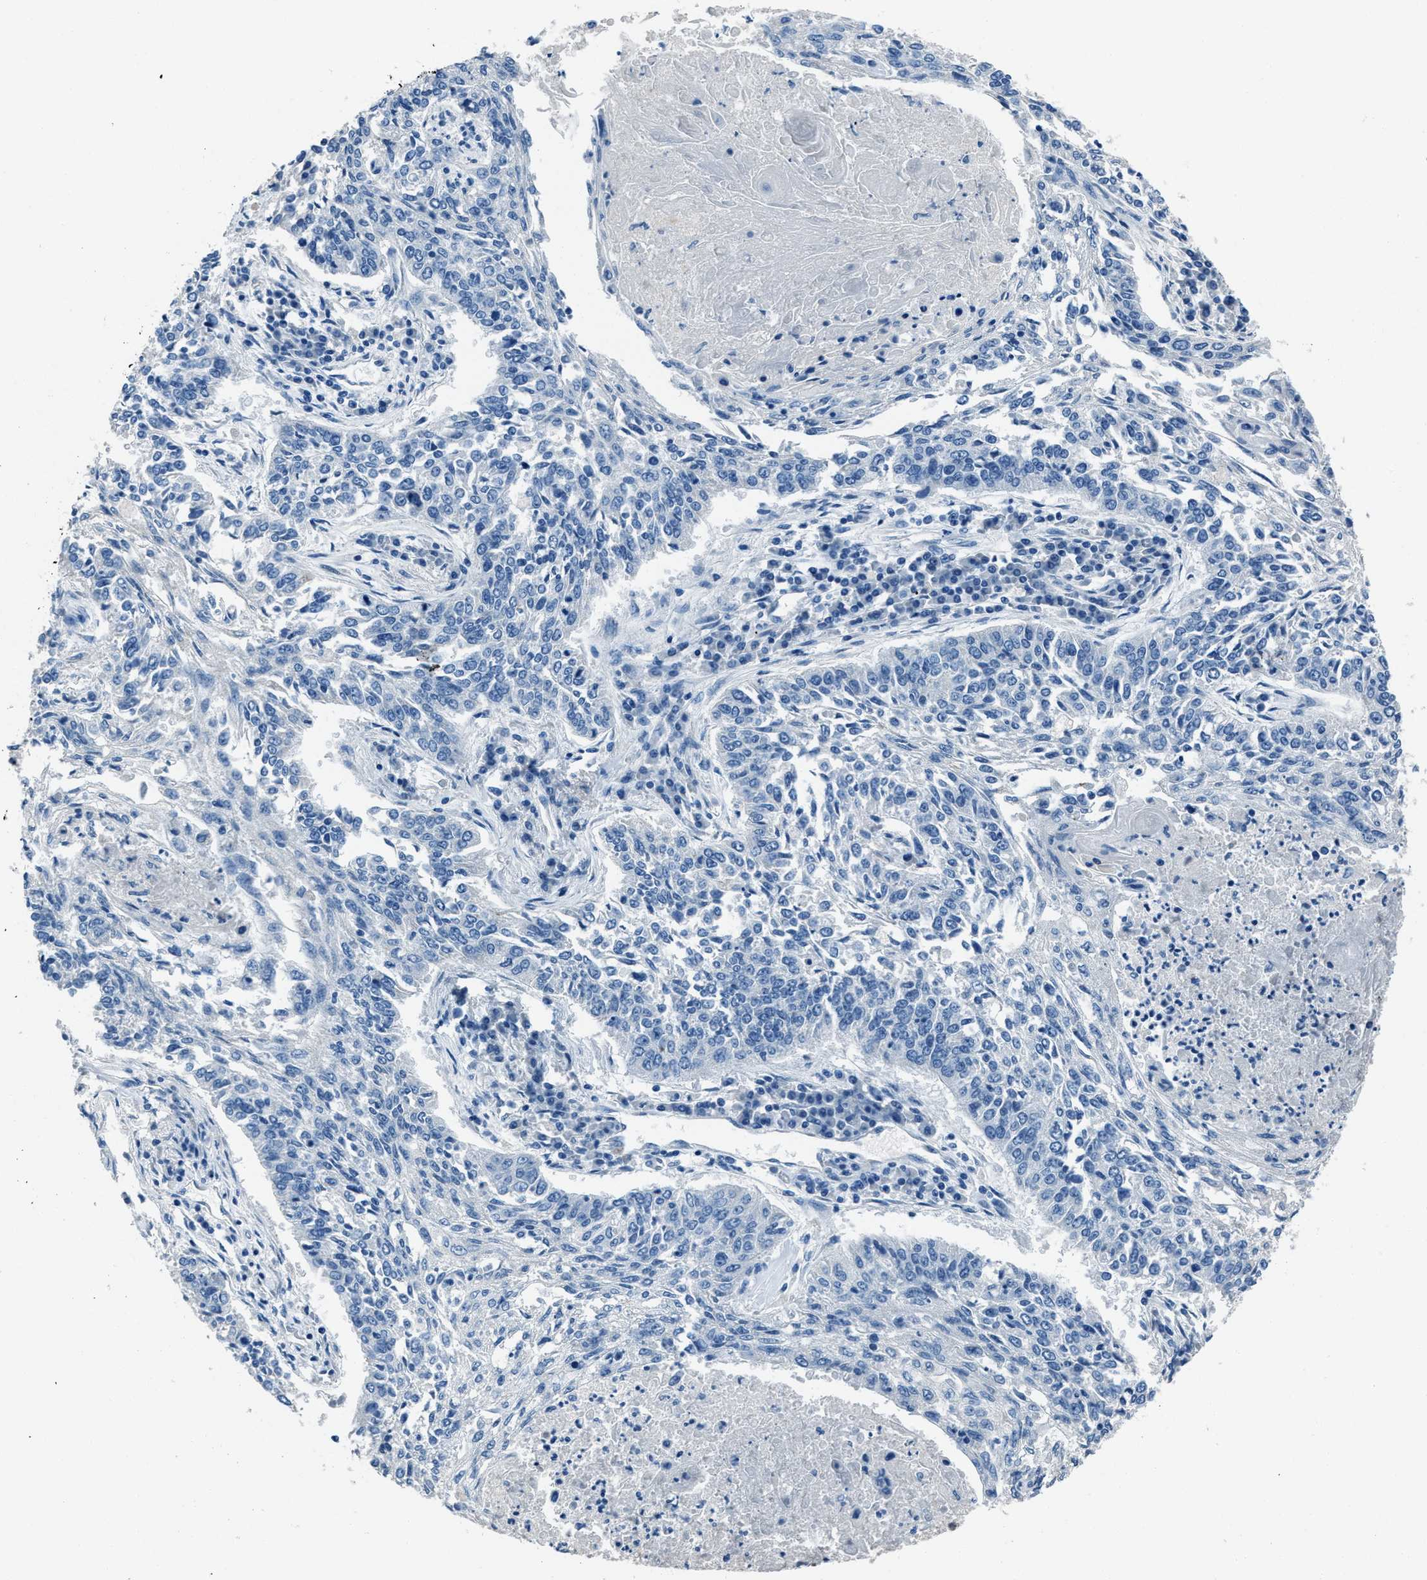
{"staining": {"intensity": "negative", "quantity": "none", "location": "none"}, "tissue": "lung cancer", "cell_type": "Tumor cells", "image_type": "cancer", "snomed": [{"axis": "morphology", "description": "Normal tissue, NOS"}, {"axis": "morphology", "description": "Squamous cell carcinoma, NOS"}, {"axis": "topography", "description": "Cartilage tissue"}, {"axis": "topography", "description": "Bronchus"}, {"axis": "topography", "description": "Lung"}], "caption": "Squamous cell carcinoma (lung) was stained to show a protein in brown. There is no significant expression in tumor cells.", "gene": "AMACR", "patient": {"sex": "female", "age": 49}}